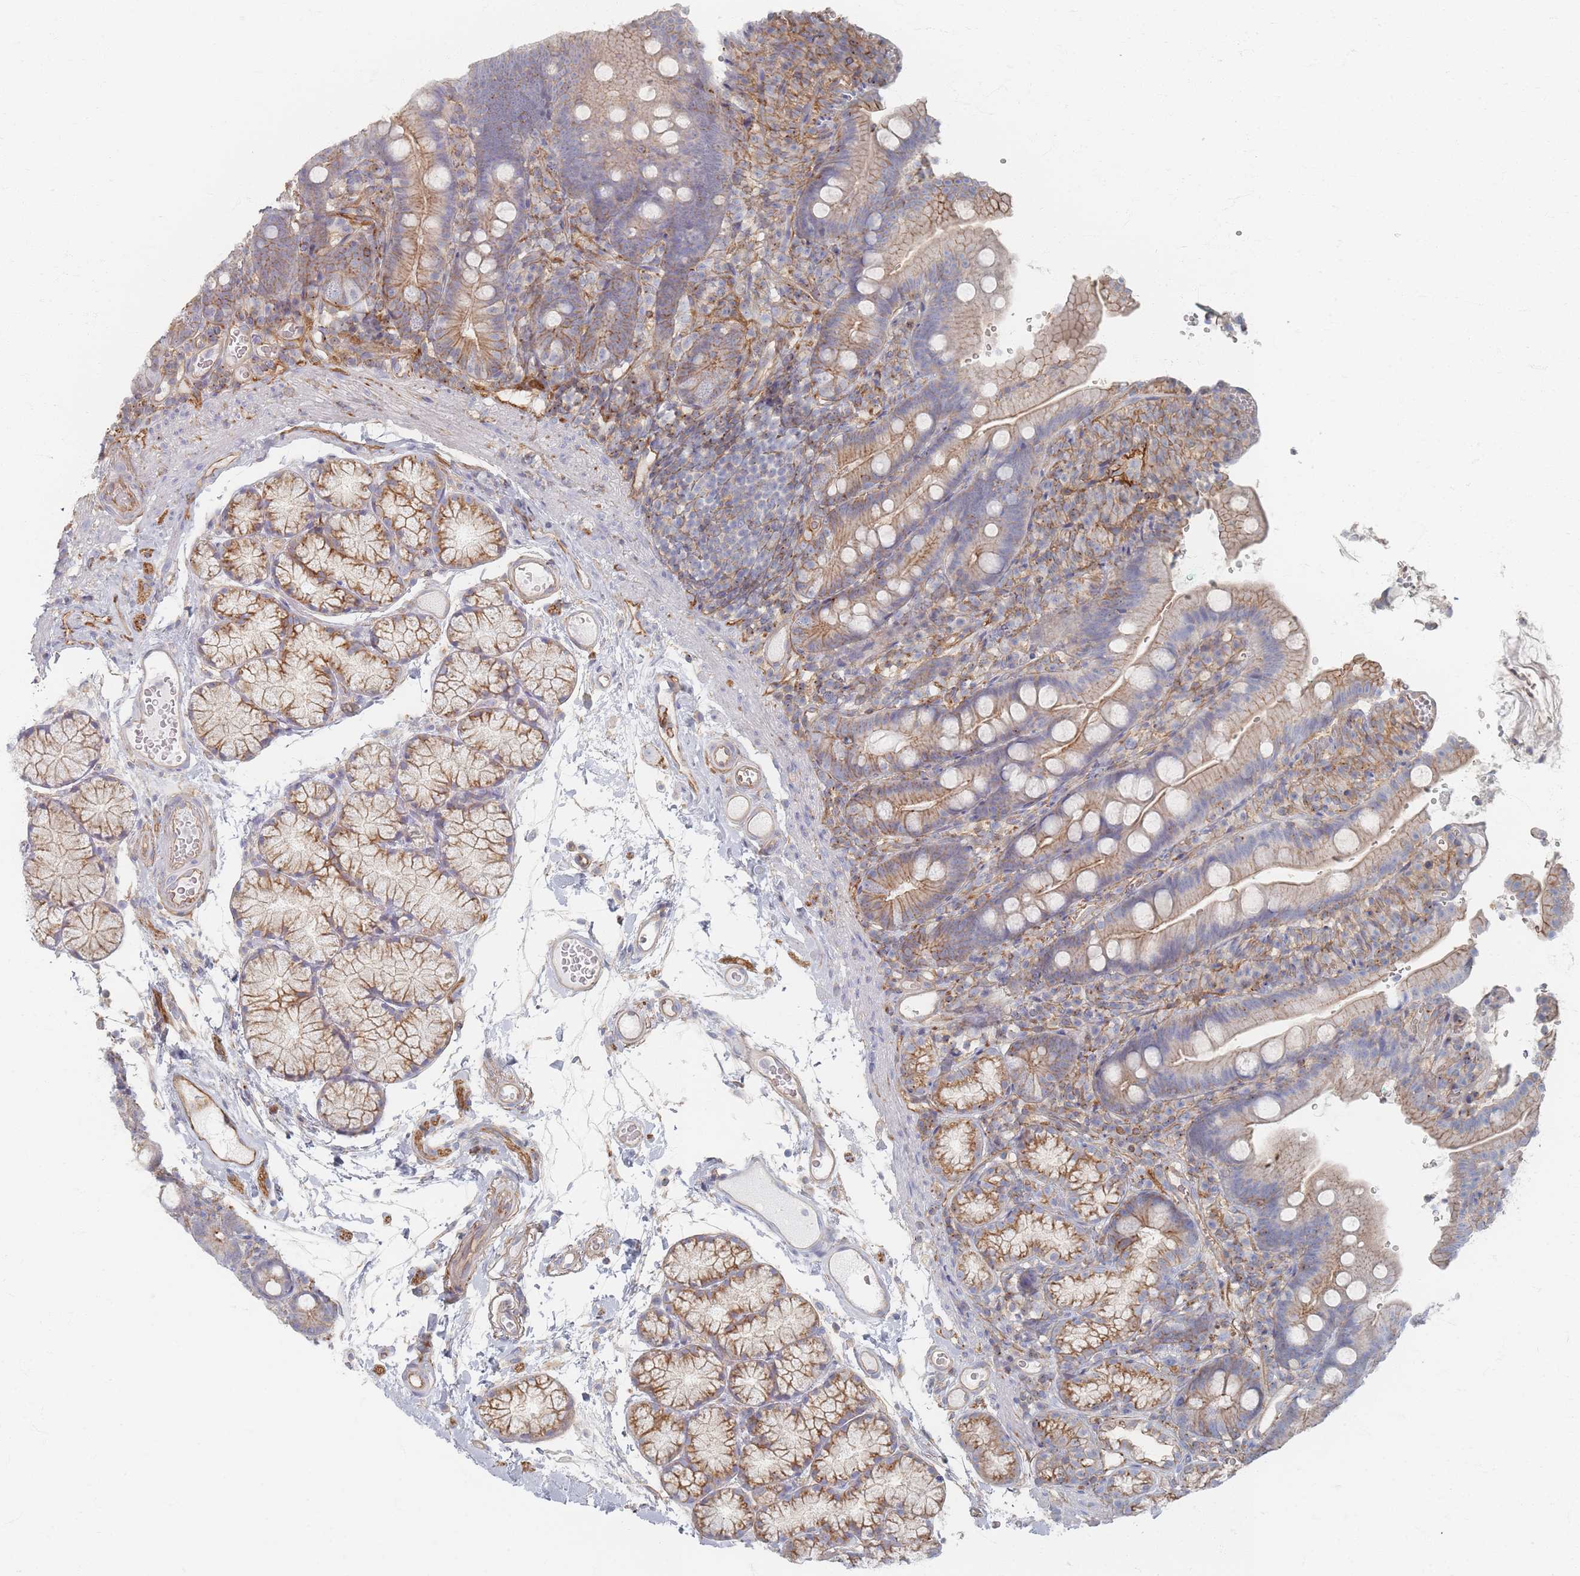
{"staining": {"intensity": "moderate", "quantity": "25%-75%", "location": "cytoplasmic/membranous"}, "tissue": "duodenum", "cell_type": "Glandular cells", "image_type": "normal", "snomed": [{"axis": "morphology", "description": "Normal tissue, NOS"}, {"axis": "topography", "description": "Duodenum"}], "caption": "An image of human duodenum stained for a protein reveals moderate cytoplasmic/membranous brown staining in glandular cells. (brown staining indicates protein expression, while blue staining denotes nuclei).", "gene": "GNB1", "patient": {"sex": "female", "age": 67}}